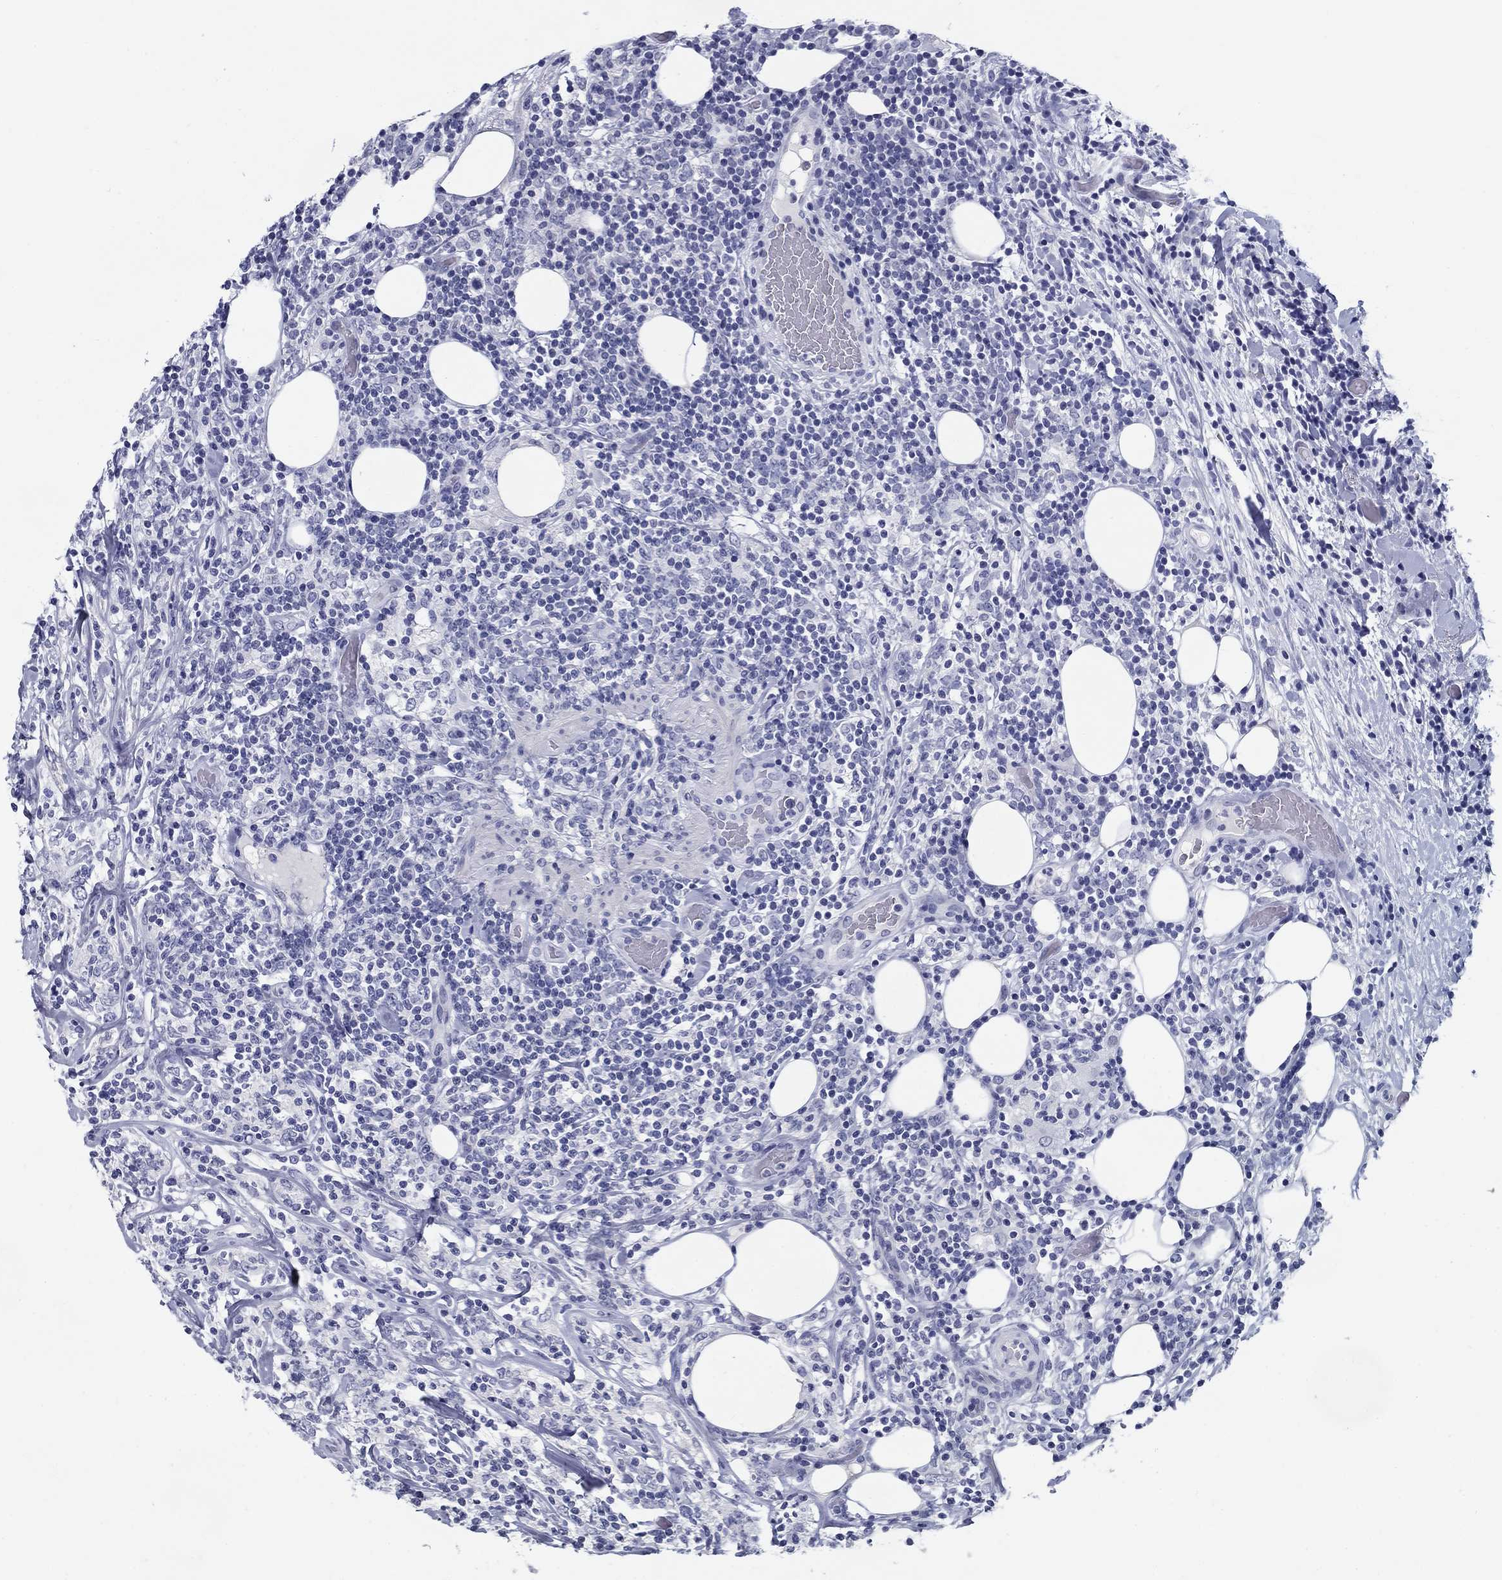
{"staining": {"intensity": "negative", "quantity": "none", "location": "none"}, "tissue": "lymphoma", "cell_type": "Tumor cells", "image_type": "cancer", "snomed": [{"axis": "morphology", "description": "Malignant lymphoma, non-Hodgkin's type, High grade"}, {"axis": "topography", "description": "Lymph node"}], "caption": "A high-resolution image shows immunohistochemistry (IHC) staining of lymphoma, which shows no significant expression in tumor cells.", "gene": "C4orf19", "patient": {"sex": "female", "age": 84}}